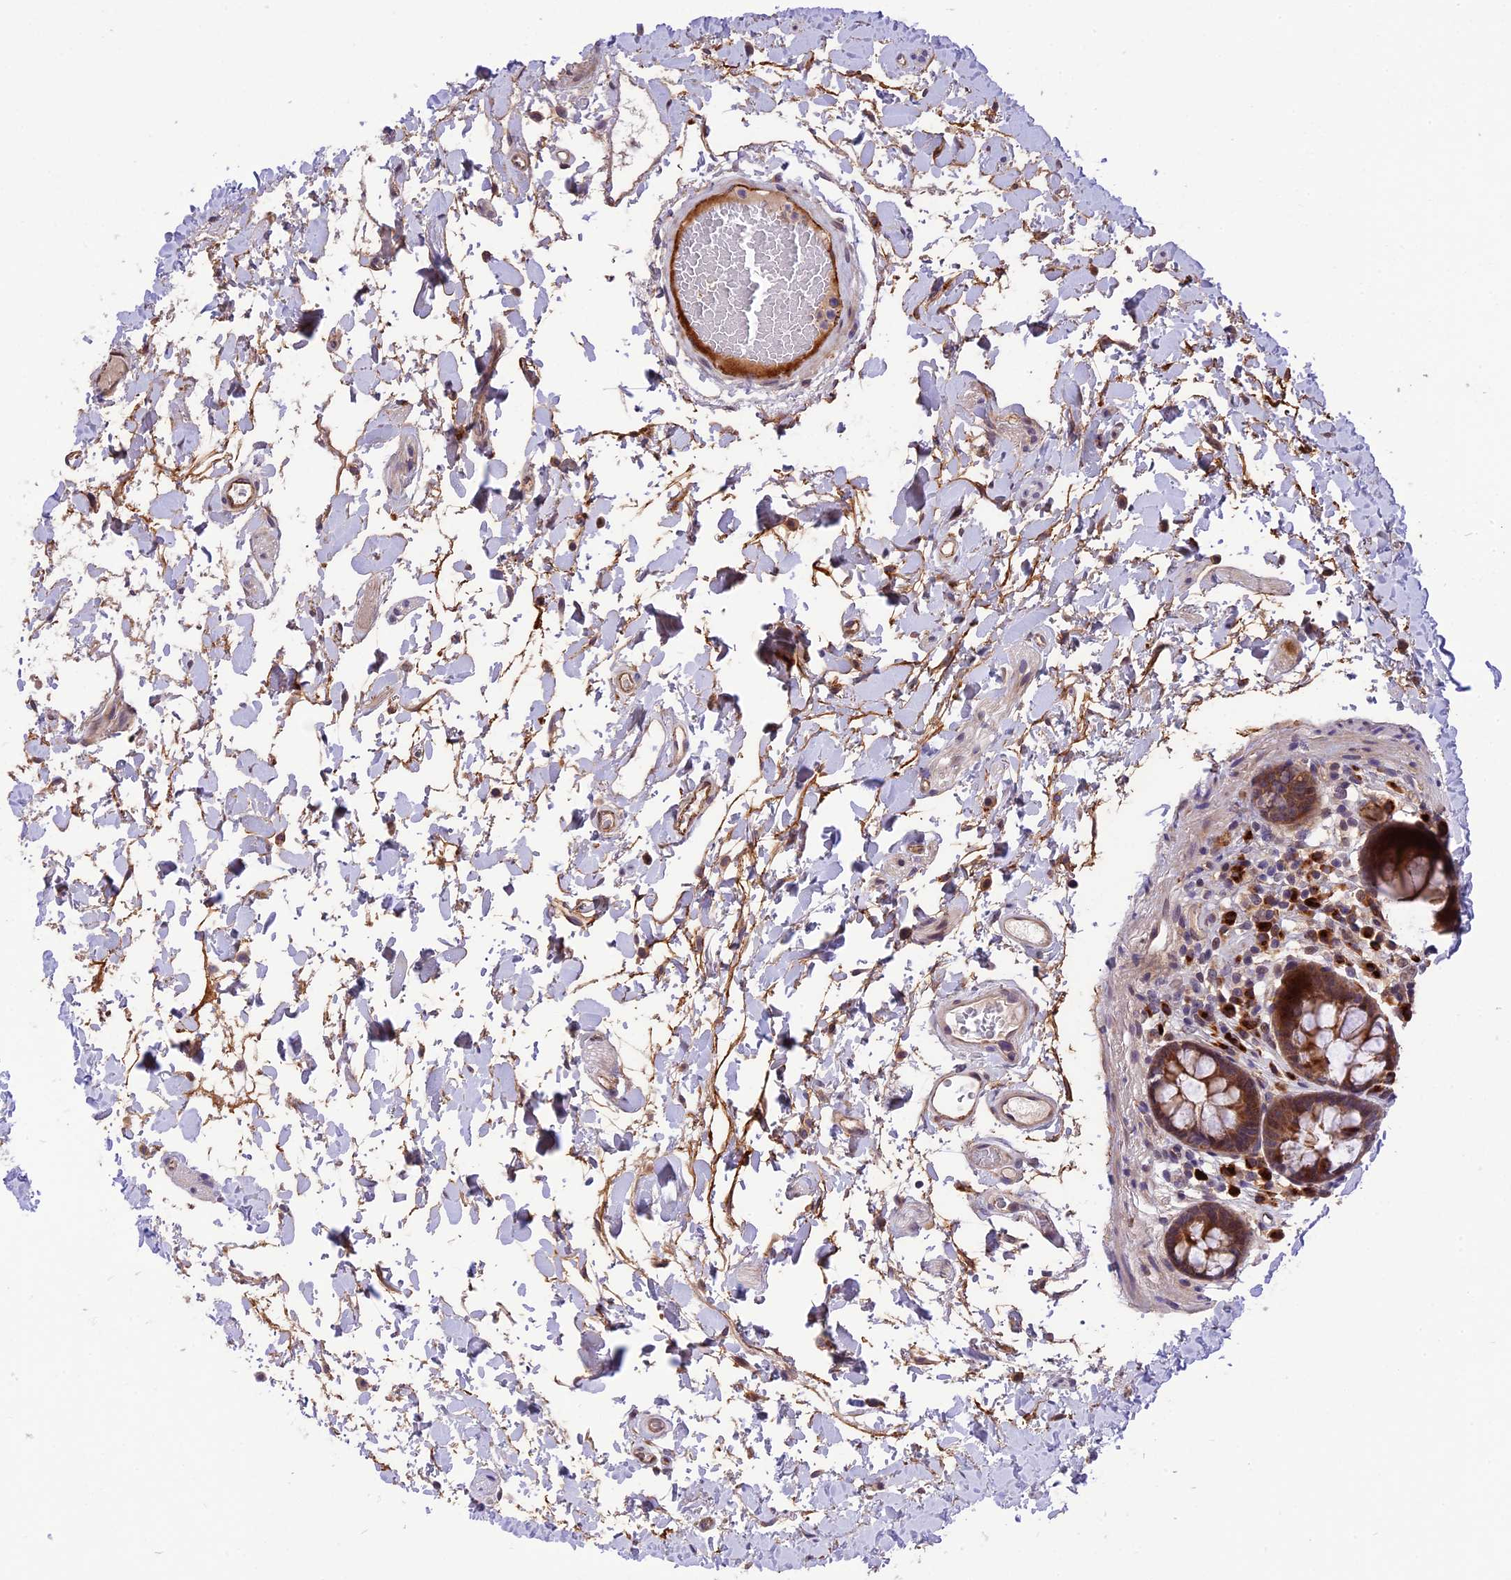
{"staining": {"intensity": "moderate", "quantity": "25%-75%", "location": "cytoplasmic/membranous"}, "tissue": "colon", "cell_type": "Endothelial cells", "image_type": "normal", "snomed": [{"axis": "morphology", "description": "Normal tissue, NOS"}, {"axis": "topography", "description": "Colon"}], "caption": "Benign colon displays moderate cytoplasmic/membranous expression in approximately 25%-75% of endothelial cells, visualized by immunohistochemistry.", "gene": "MFSD2A", "patient": {"sex": "male", "age": 84}}